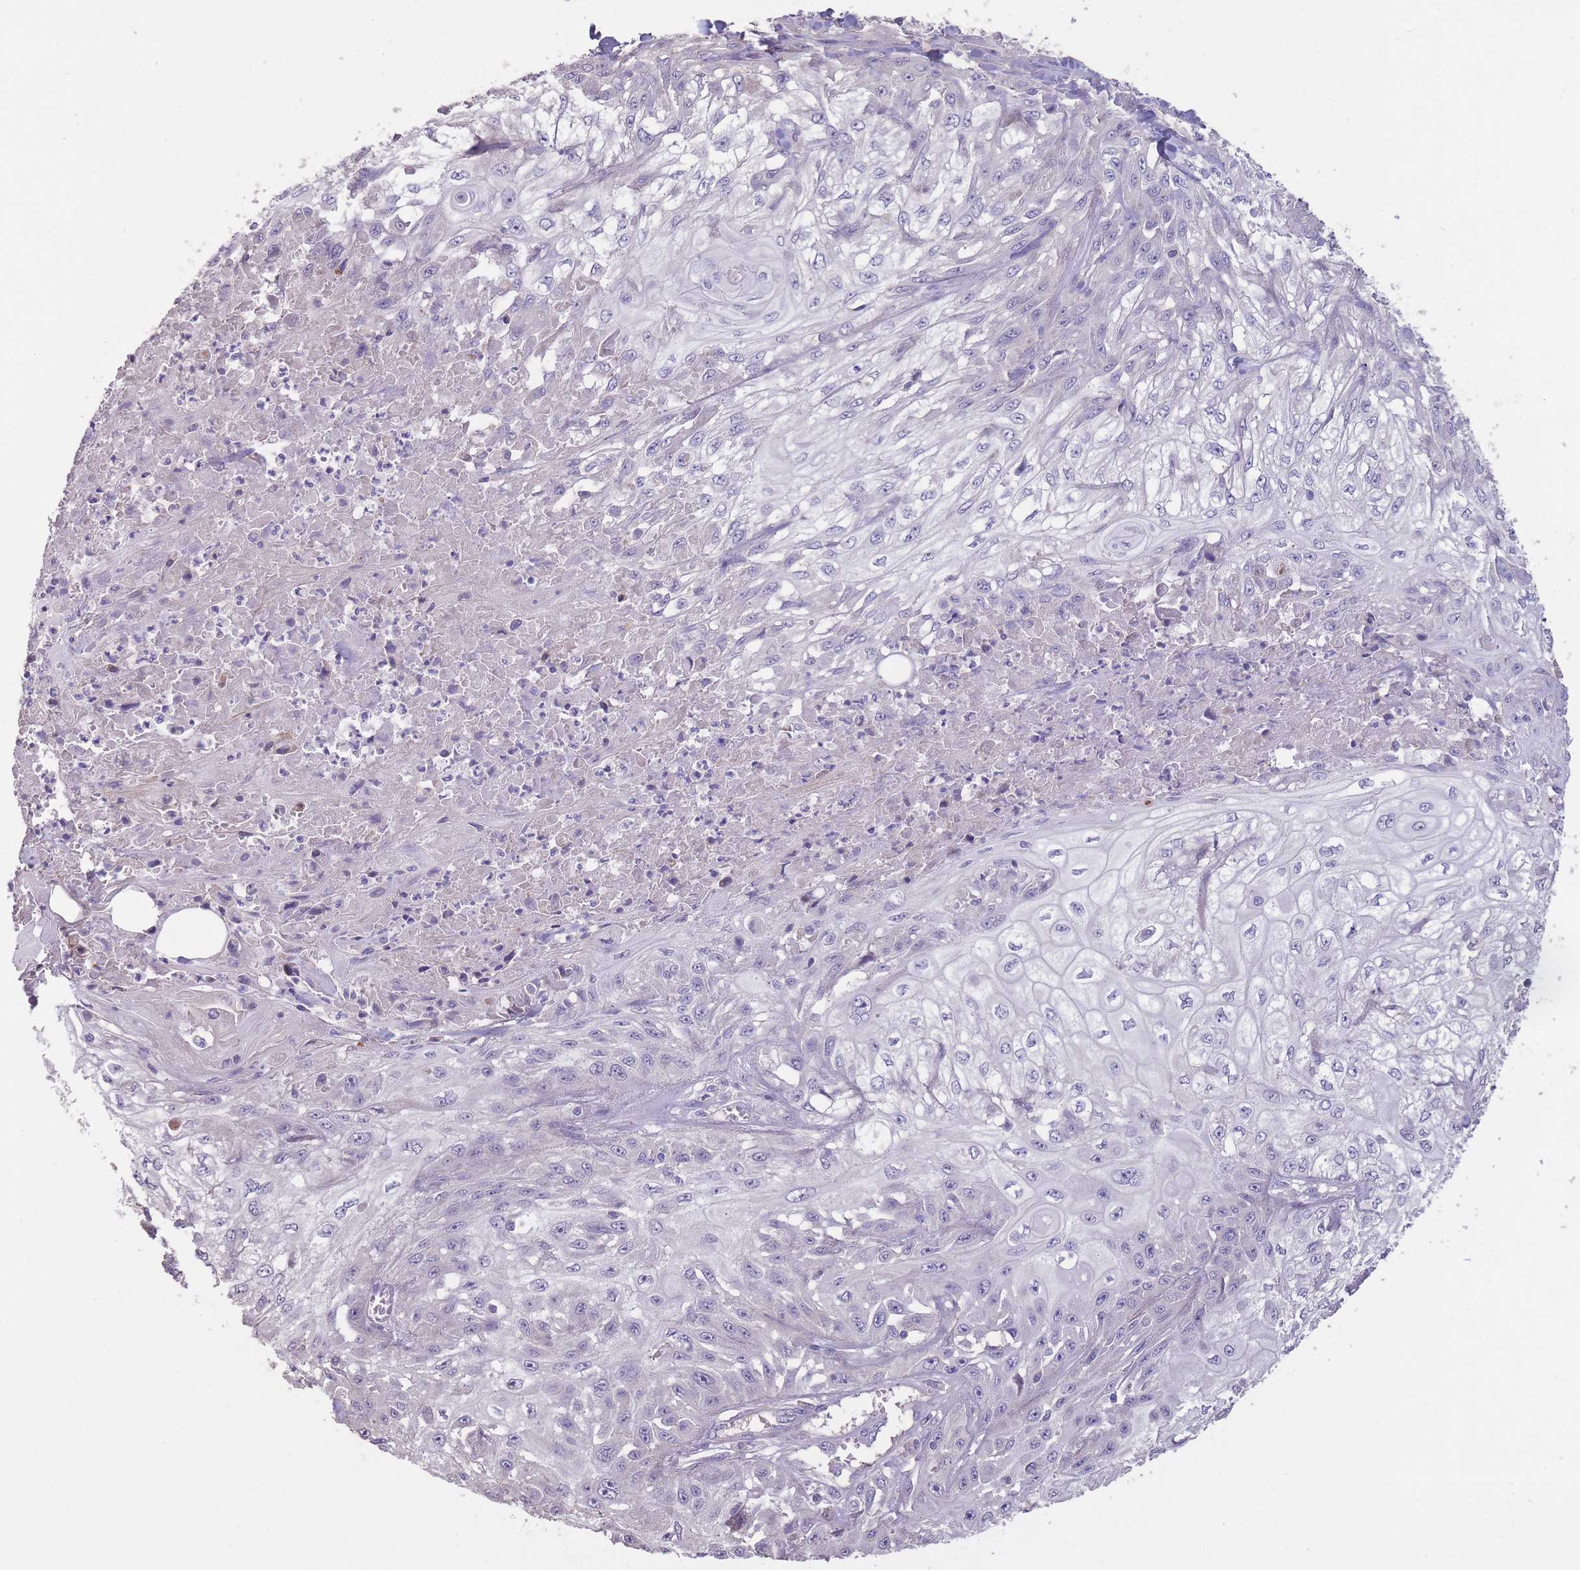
{"staining": {"intensity": "negative", "quantity": "none", "location": "none"}, "tissue": "skin cancer", "cell_type": "Tumor cells", "image_type": "cancer", "snomed": [{"axis": "morphology", "description": "Squamous cell carcinoma, NOS"}, {"axis": "morphology", "description": "Squamous cell carcinoma, metastatic, NOS"}, {"axis": "topography", "description": "Skin"}, {"axis": "topography", "description": "Lymph node"}], "caption": "Micrograph shows no significant protein positivity in tumor cells of skin cancer (squamous cell carcinoma). (Stains: DAB immunohistochemistry with hematoxylin counter stain, Microscopy: brightfield microscopy at high magnification).", "gene": "RSPH10B", "patient": {"sex": "male", "age": 75}}